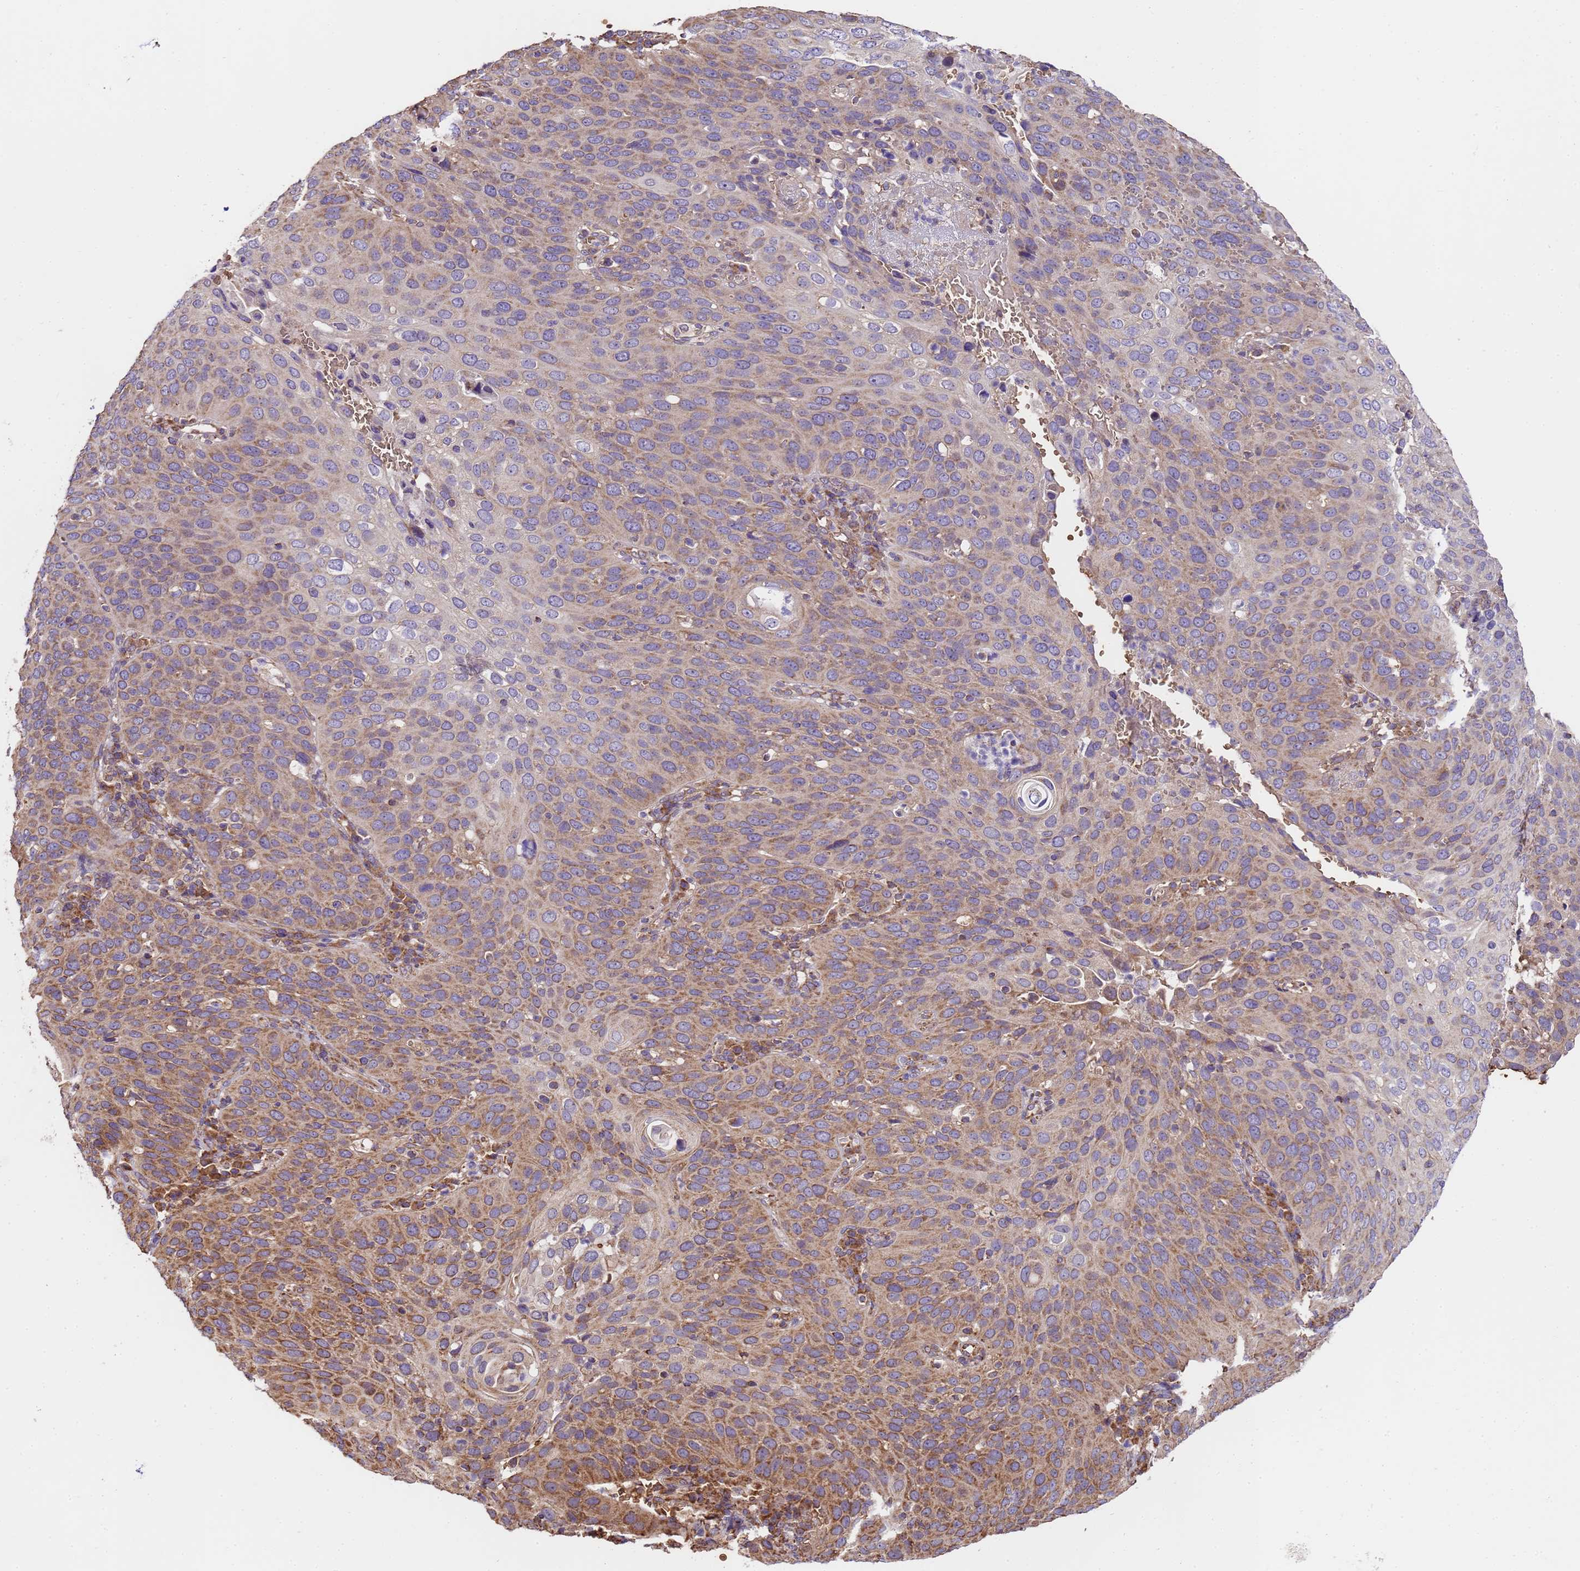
{"staining": {"intensity": "moderate", "quantity": "25%-75%", "location": "cytoplasmic/membranous"}, "tissue": "cervical cancer", "cell_type": "Tumor cells", "image_type": "cancer", "snomed": [{"axis": "morphology", "description": "Squamous cell carcinoma, NOS"}, {"axis": "topography", "description": "Cervix"}], "caption": "High-power microscopy captured an IHC micrograph of cervical cancer, revealing moderate cytoplasmic/membranous staining in approximately 25%-75% of tumor cells.", "gene": "LRRIQ1", "patient": {"sex": "female", "age": 36}}